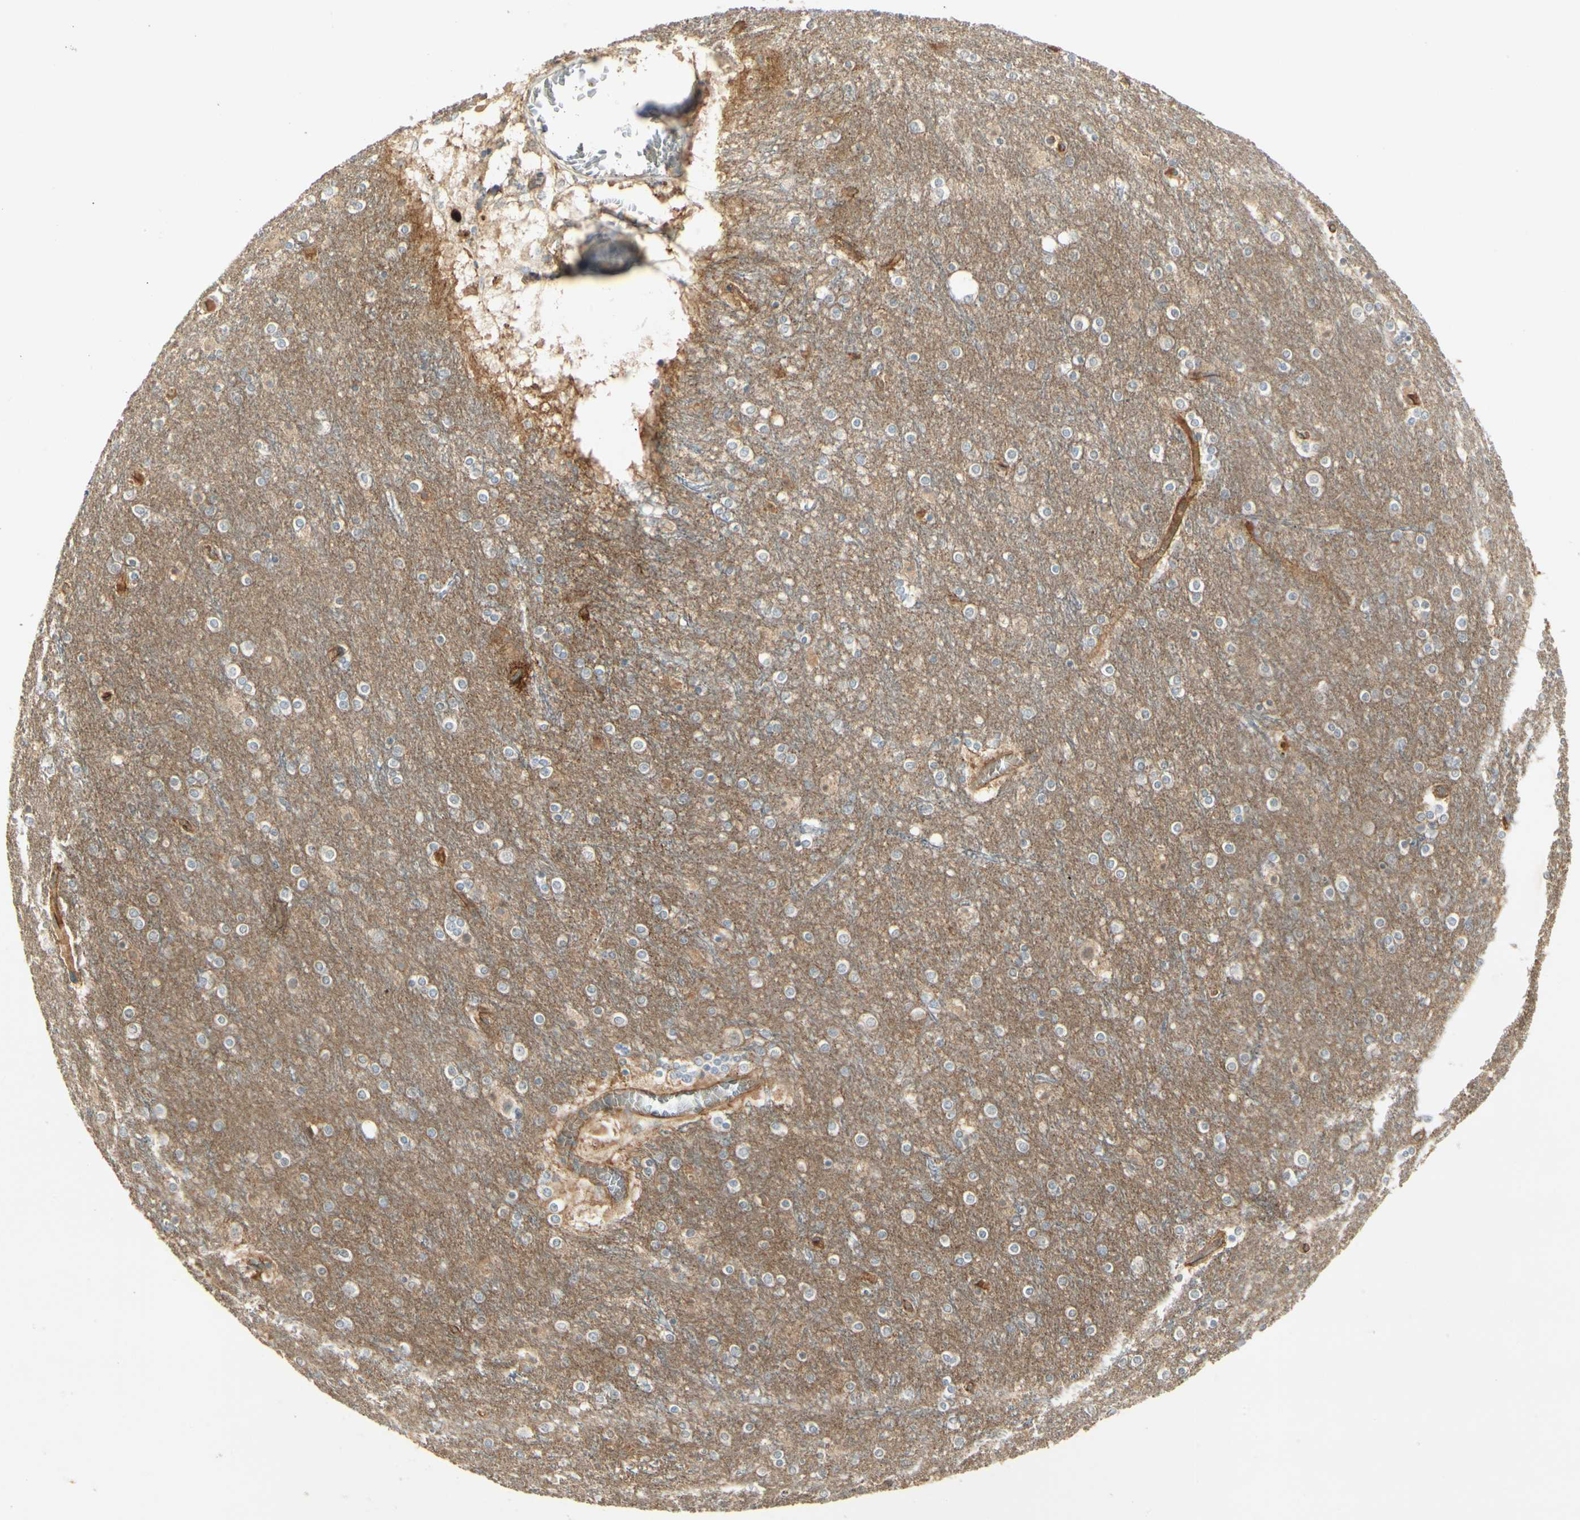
{"staining": {"intensity": "moderate", "quantity": ">75%", "location": "cytoplasmic/membranous"}, "tissue": "cerebral cortex", "cell_type": "Endothelial cells", "image_type": "normal", "snomed": [{"axis": "morphology", "description": "Normal tissue, NOS"}, {"axis": "topography", "description": "Cerebral cortex"}], "caption": "High-magnification brightfield microscopy of normal cerebral cortex stained with DAB (brown) and counterstained with hematoxylin (blue). endothelial cells exhibit moderate cytoplasmic/membranous staining is seen in approximately>75% of cells.", "gene": "RNF180", "patient": {"sex": "female", "age": 54}}